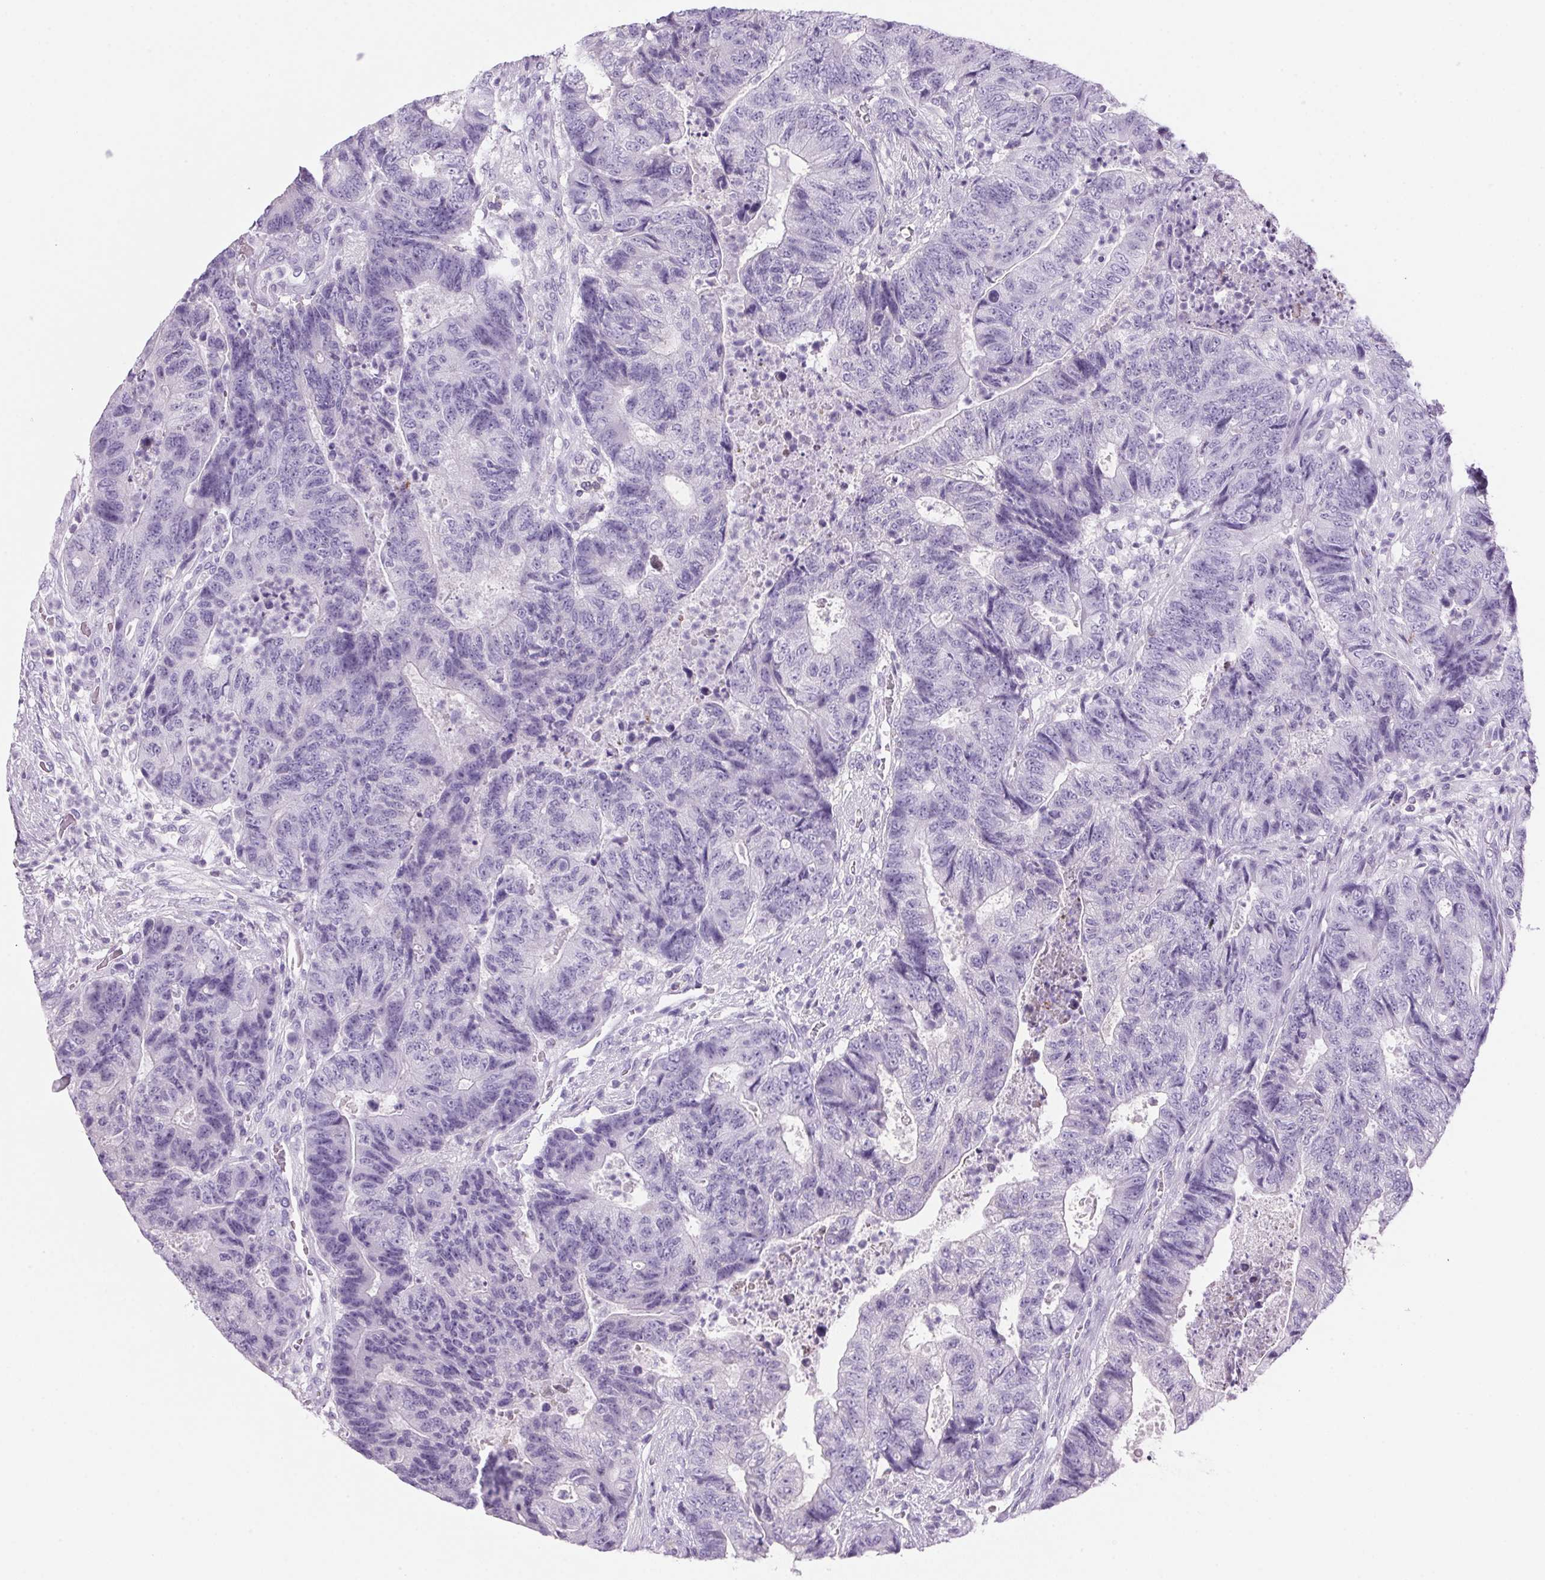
{"staining": {"intensity": "negative", "quantity": "none", "location": "none"}, "tissue": "colorectal cancer", "cell_type": "Tumor cells", "image_type": "cancer", "snomed": [{"axis": "morphology", "description": "Adenocarcinoma, NOS"}, {"axis": "topography", "description": "Colon"}], "caption": "This is an IHC image of human adenocarcinoma (colorectal). There is no expression in tumor cells.", "gene": "S100A2", "patient": {"sex": "female", "age": 48}}